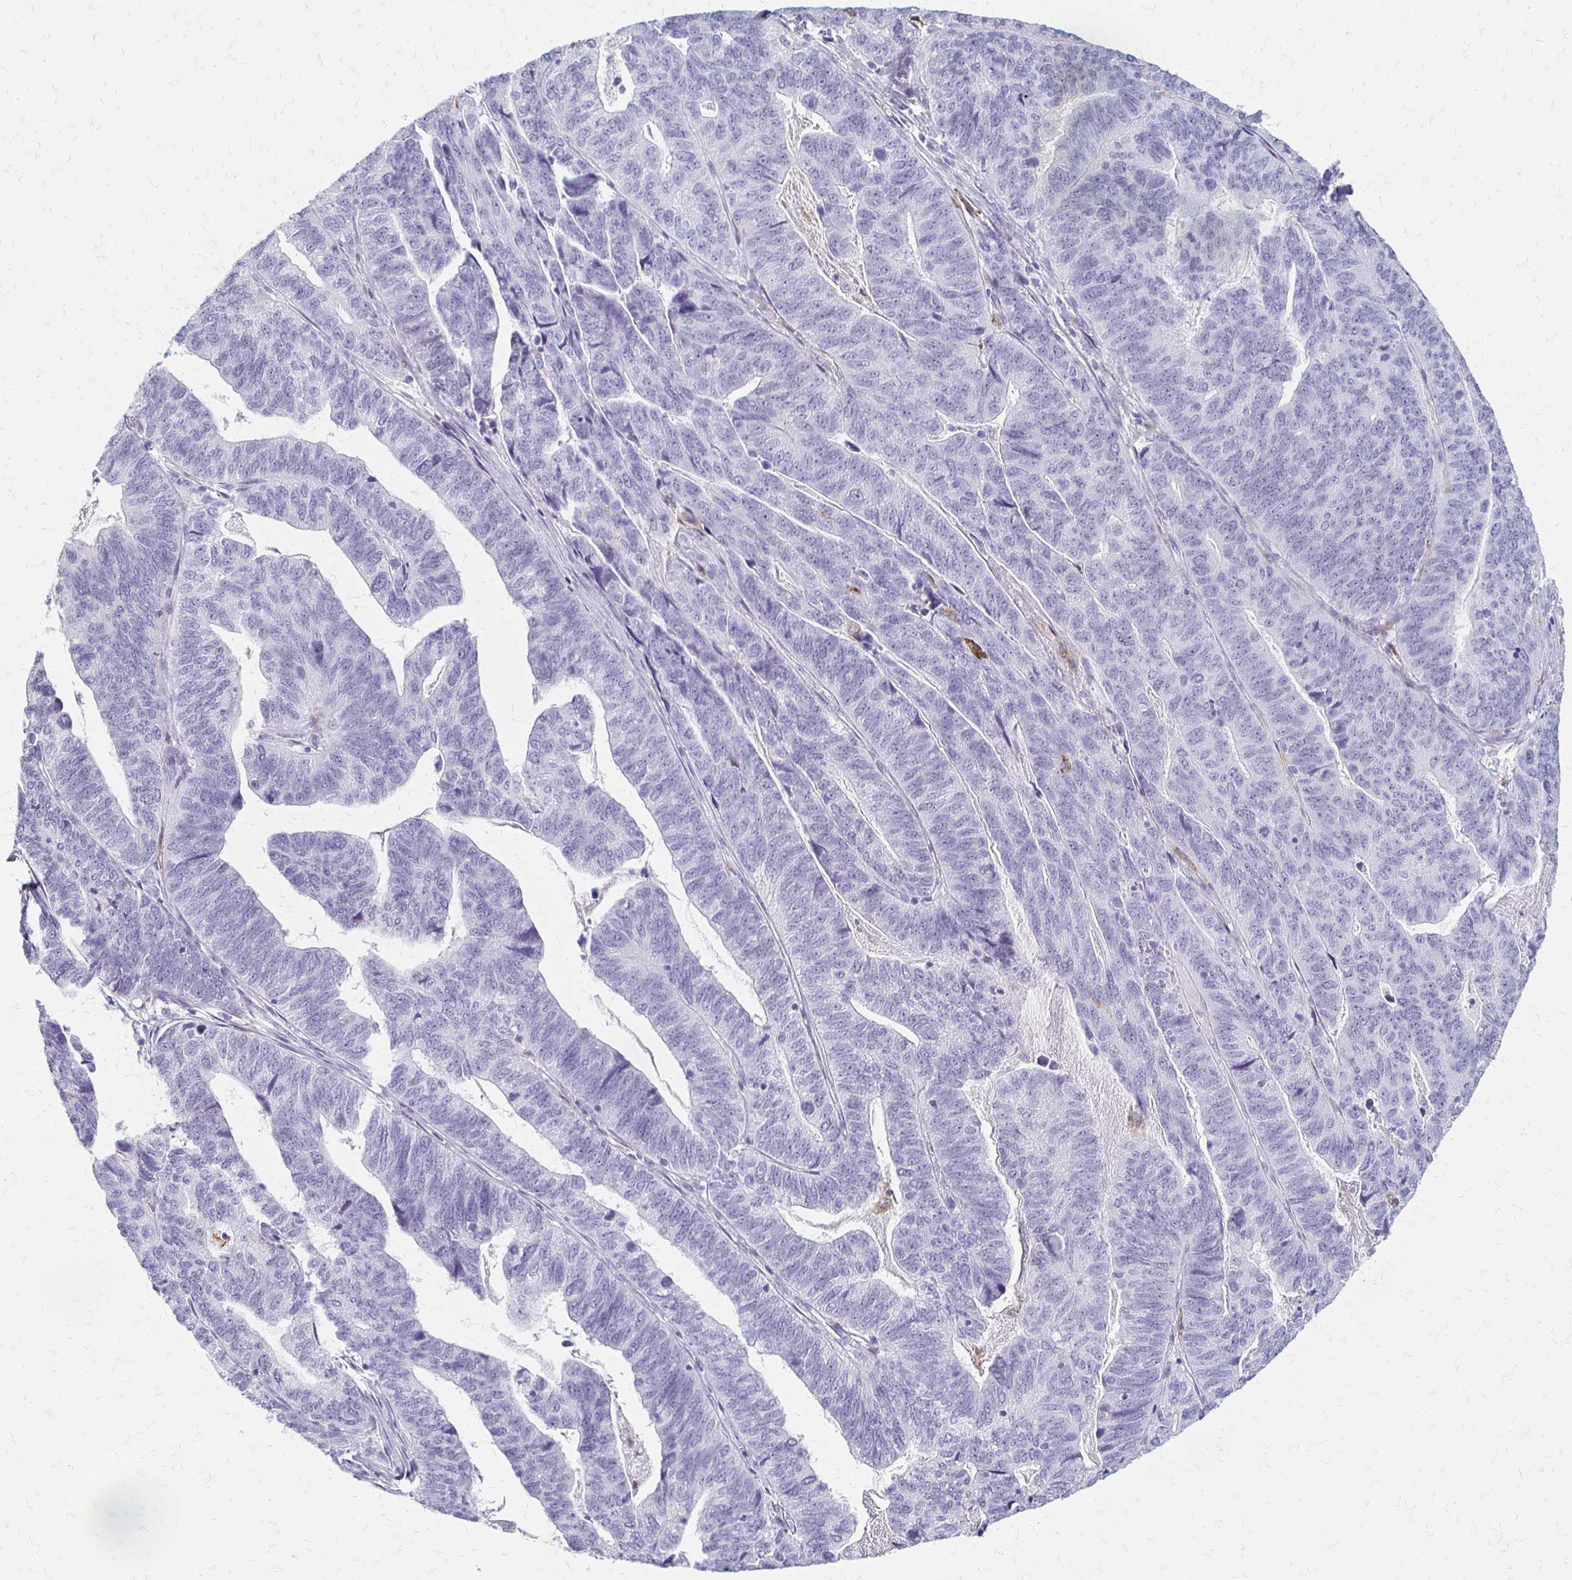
{"staining": {"intensity": "negative", "quantity": "none", "location": "none"}, "tissue": "stomach cancer", "cell_type": "Tumor cells", "image_type": "cancer", "snomed": [{"axis": "morphology", "description": "Adenocarcinoma, NOS"}, {"axis": "topography", "description": "Stomach, upper"}], "caption": "Stomach cancer was stained to show a protein in brown. There is no significant expression in tumor cells.", "gene": "ACP5", "patient": {"sex": "female", "age": 67}}